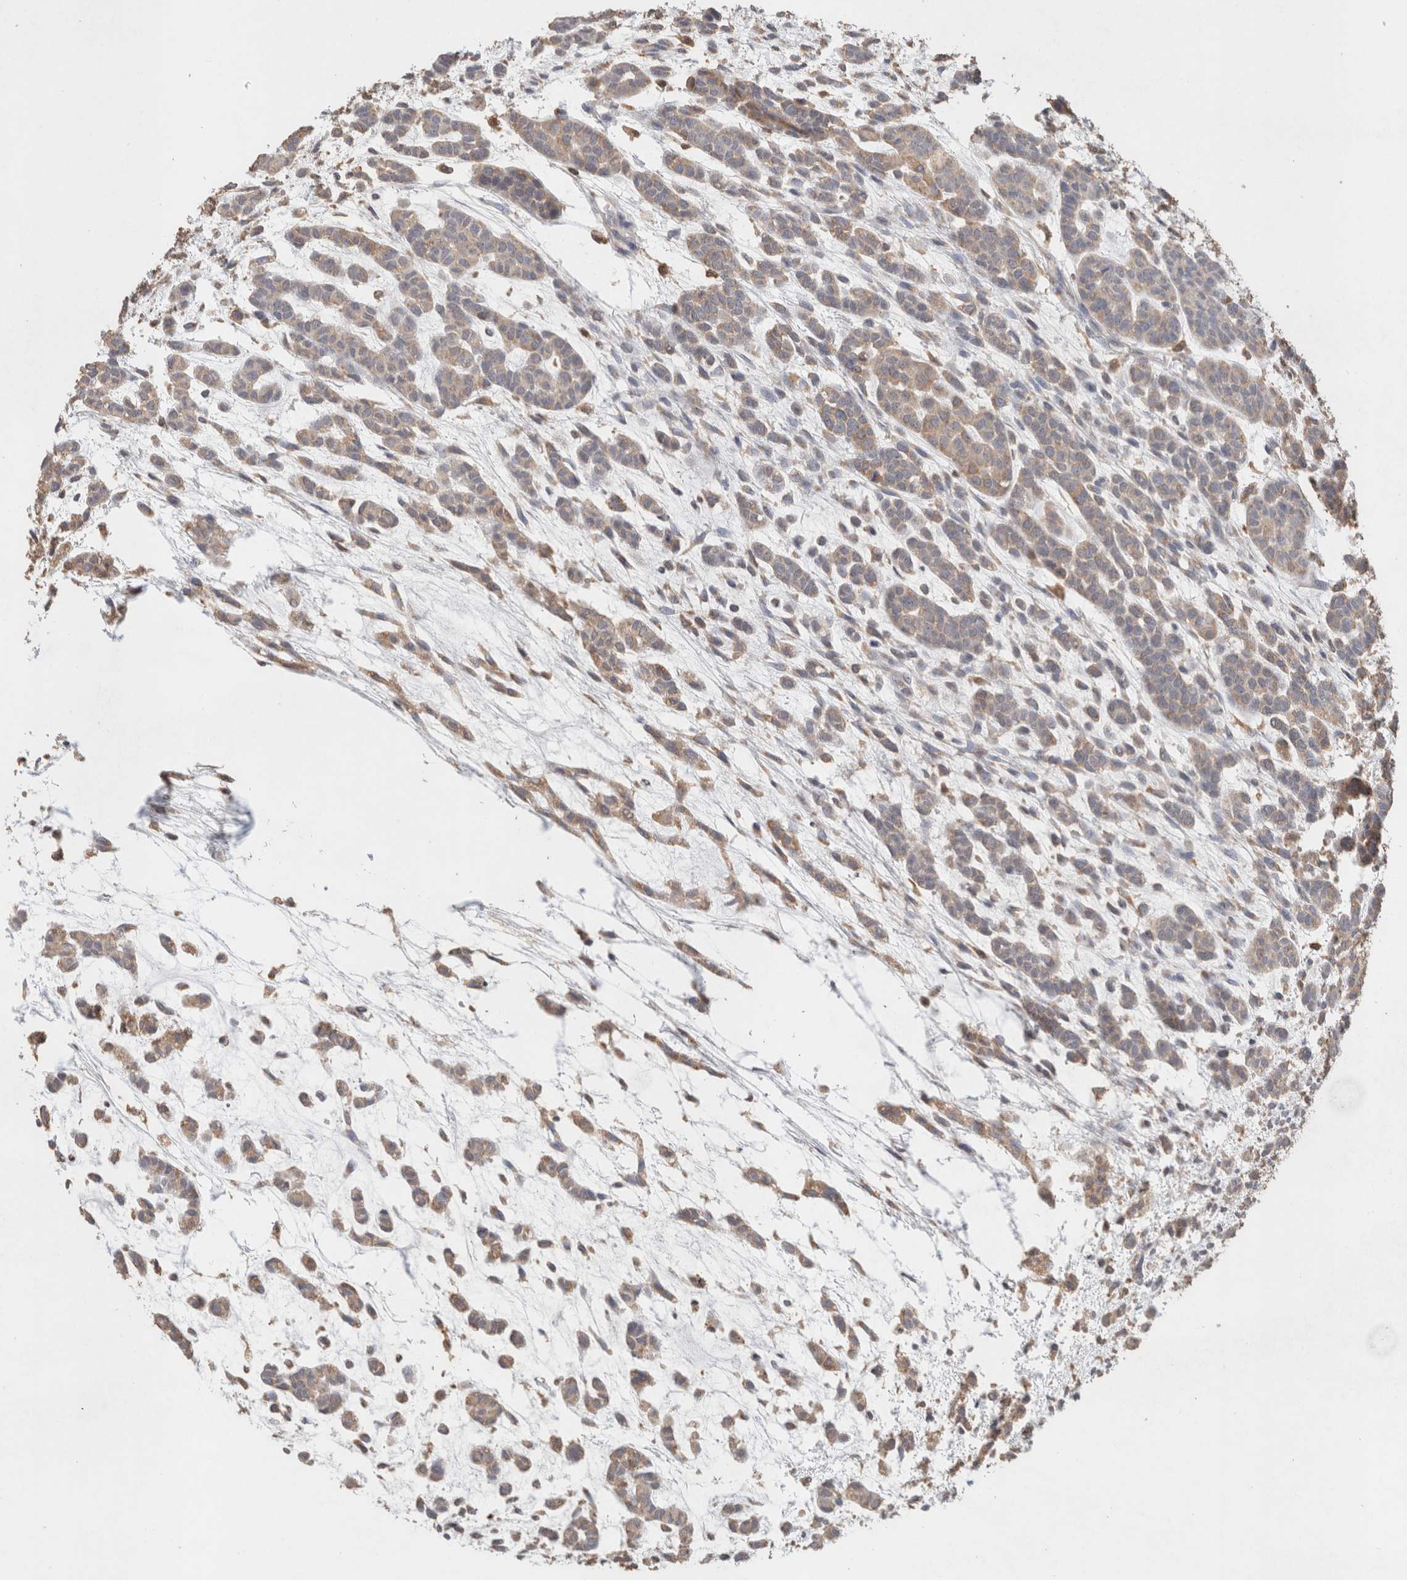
{"staining": {"intensity": "weak", "quantity": ">75%", "location": "cytoplasmic/membranous"}, "tissue": "head and neck cancer", "cell_type": "Tumor cells", "image_type": "cancer", "snomed": [{"axis": "morphology", "description": "Adenocarcinoma, NOS"}, {"axis": "morphology", "description": "Adenoma, NOS"}, {"axis": "topography", "description": "Head-Neck"}], "caption": "An IHC image of neoplastic tissue is shown. Protein staining in brown labels weak cytoplasmic/membranous positivity in head and neck adenoma within tumor cells.", "gene": "RAB14", "patient": {"sex": "female", "age": 55}}